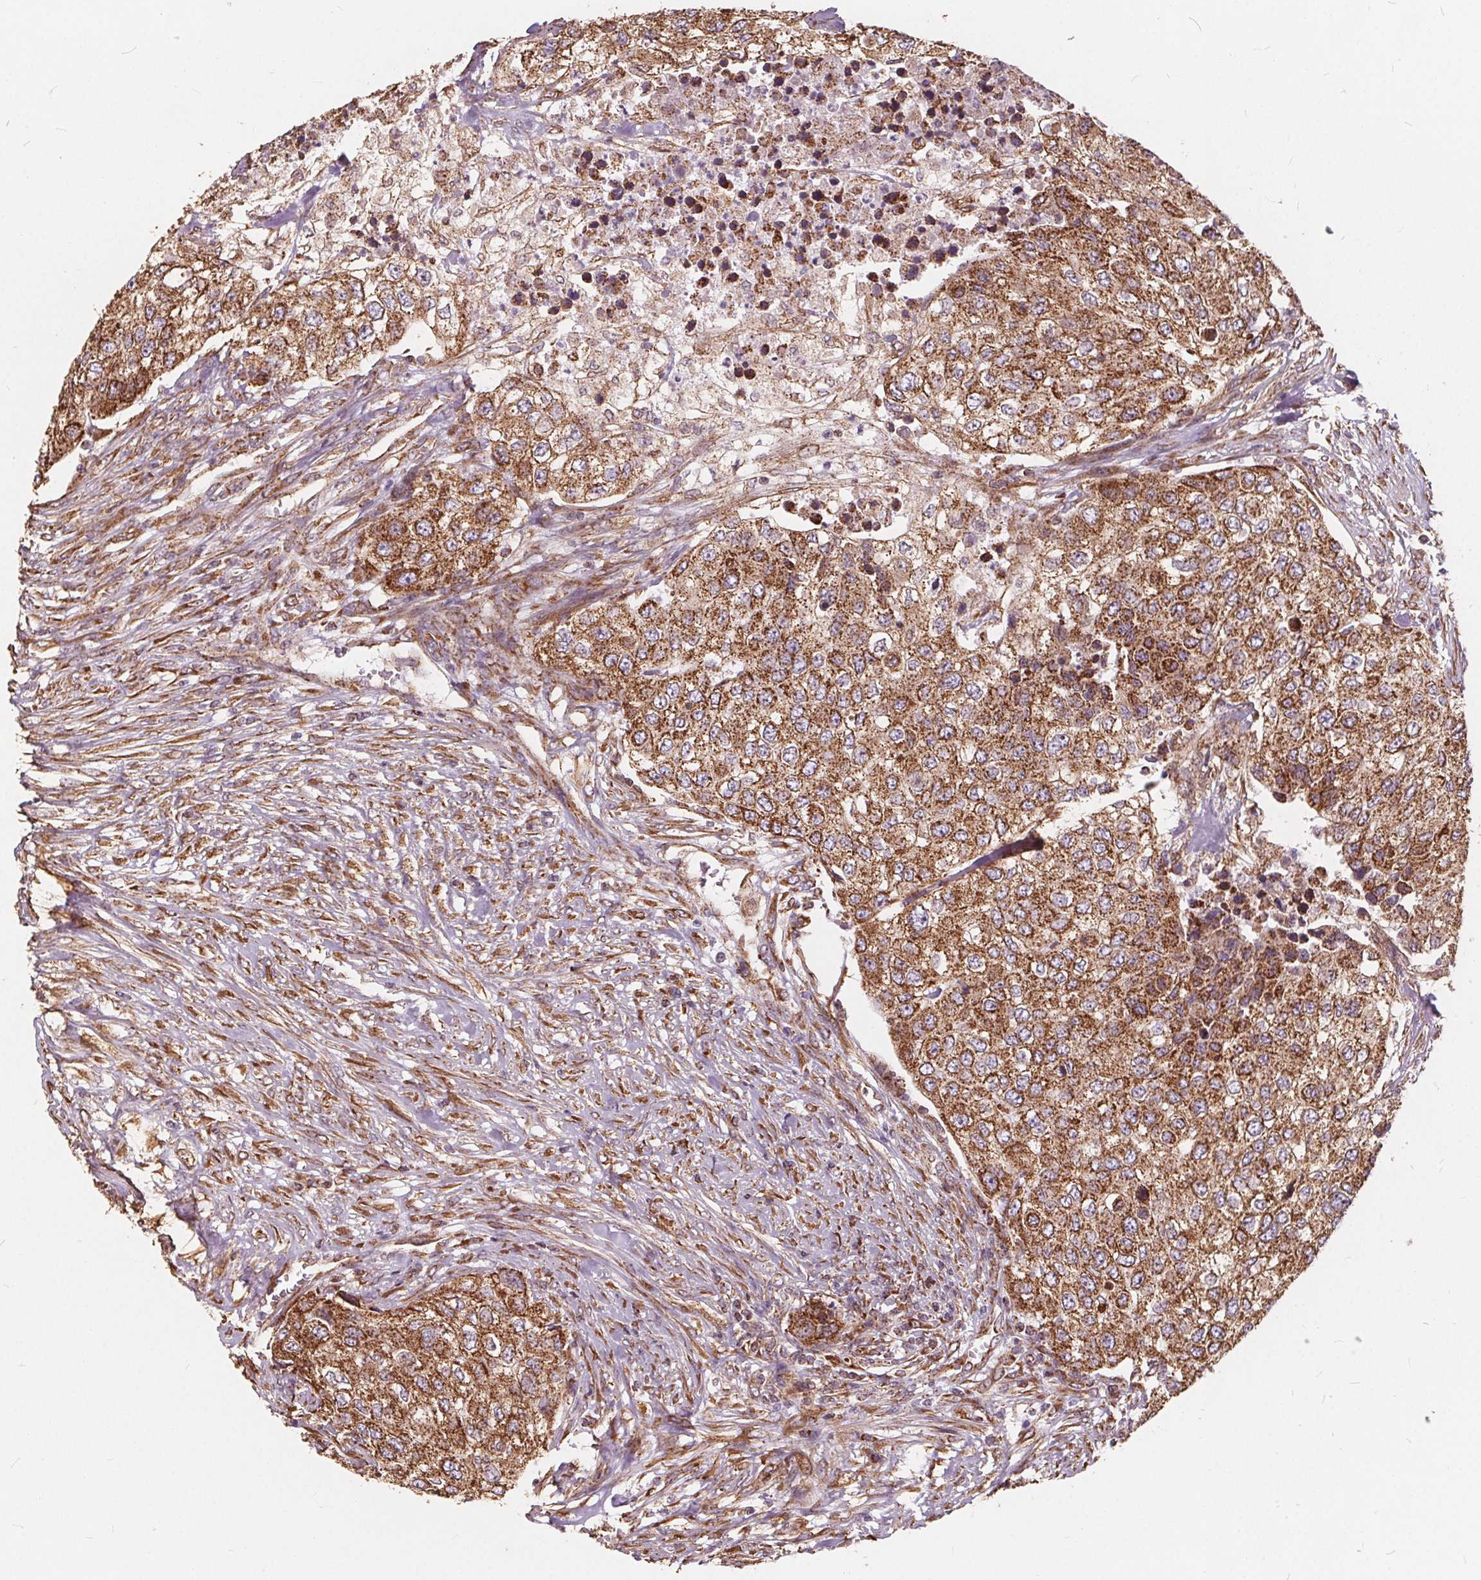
{"staining": {"intensity": "moderate", "quantity": ">75%", "location": "cytoplasmic/membranous"}, "tissue": "urothelial cancer", "cell_type": "Tumor cells", "image_type": "cancer", "snomed": [{"axis": "morphology", "description": "Urothelial carcinoma, High grade"}, {"axis": "topography", "description": "Urinary bladder"}], "caption": "A photomicrograph of human urothelial carcinoma (high-grade) stained for a protein displays moderate cytoplasmic/membranous brown staining in tumor cells.", "gene": "PLSCR3", "patient": {"sex": "female", "age": 78}}